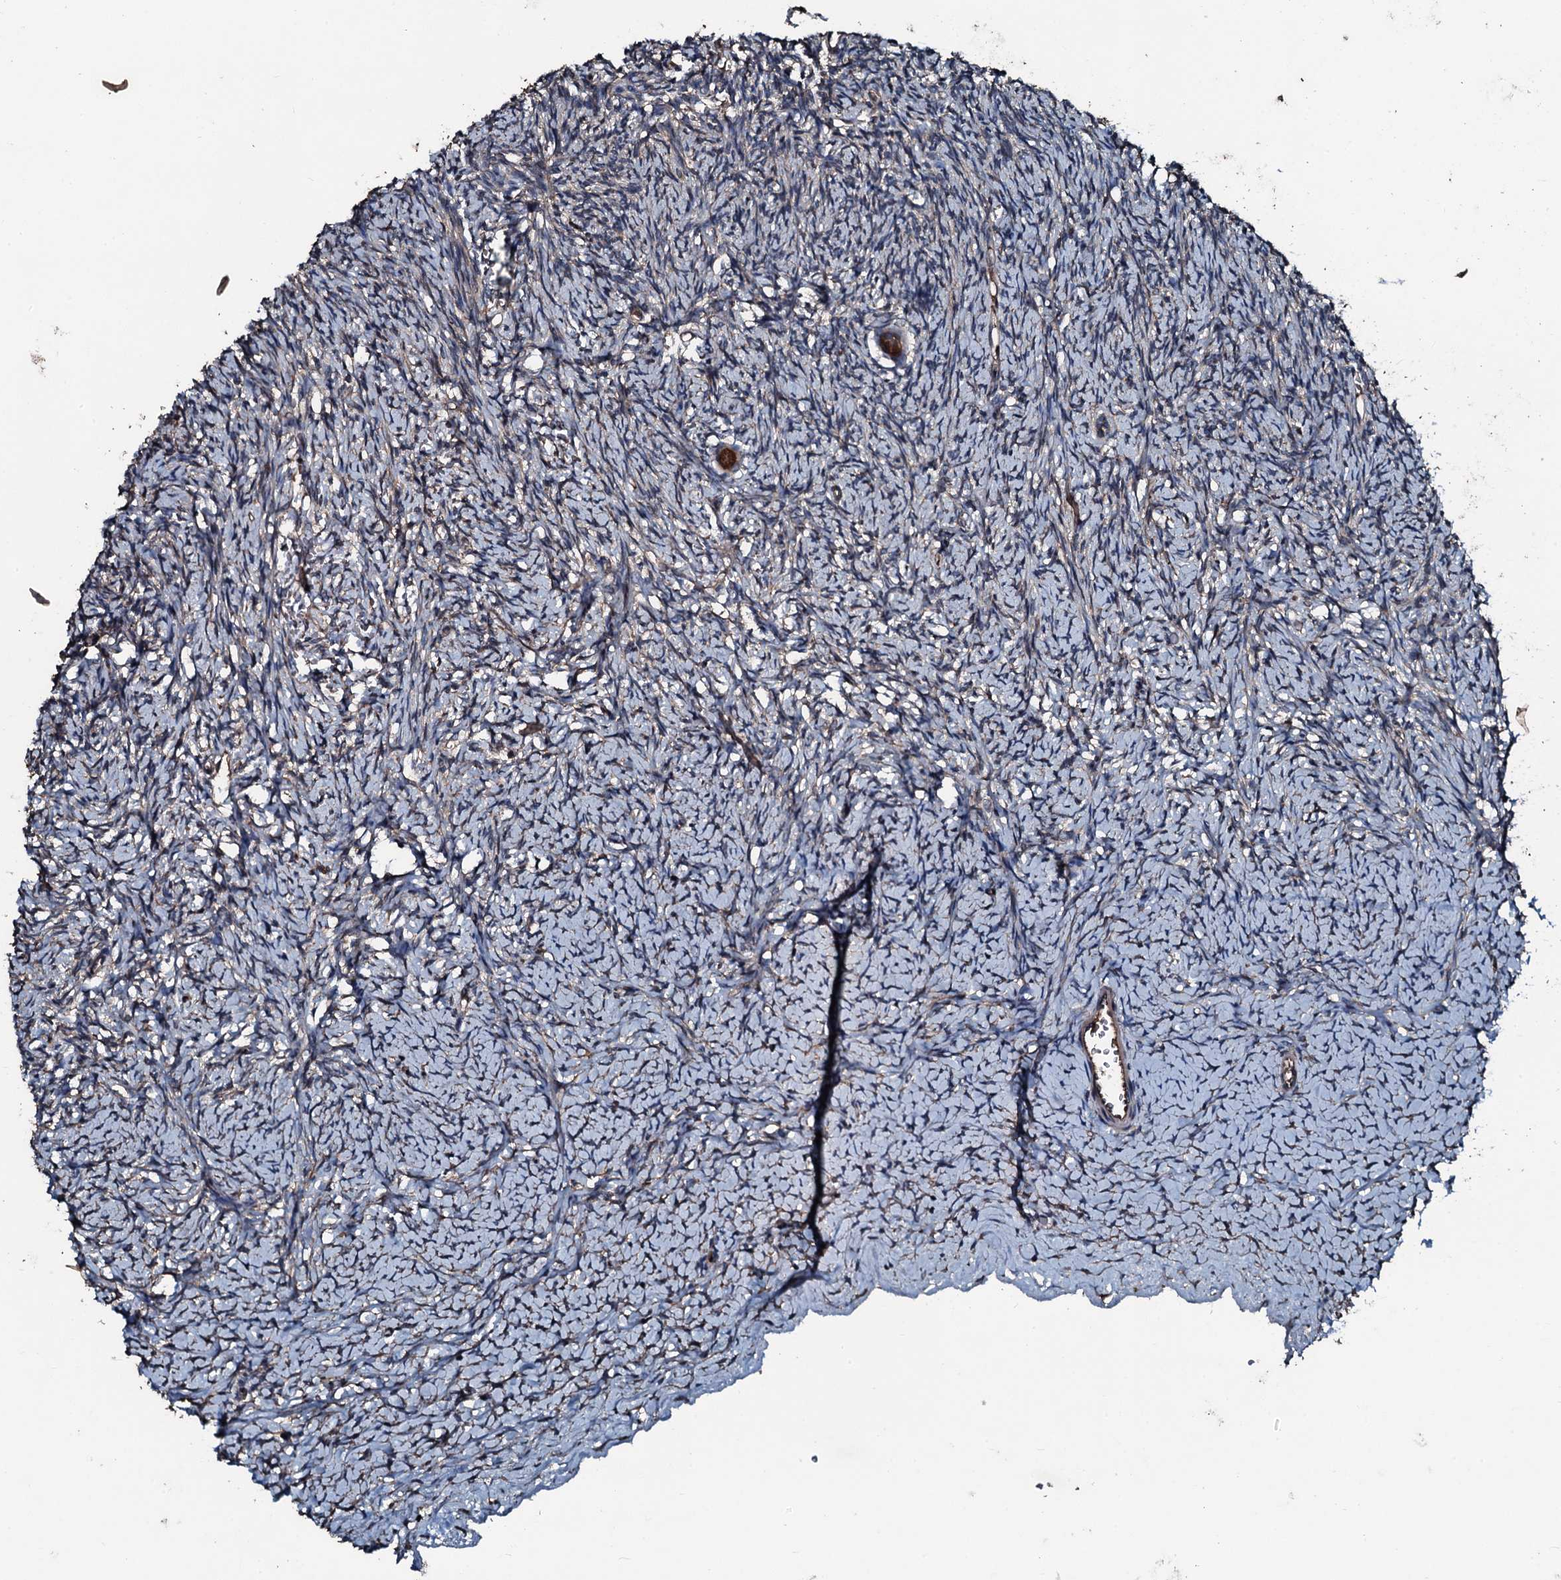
{"staining": {"intensity": "moderate", "quantity": ">75%", "location": "cytoplasmic/membranous"}, "tissue": "ovary", "cell_type": "Follicle cells", "image_type": "normal", "snomed": [{"axis": "morphology", "description": "Normal tissue, NOS"}, {"axis": "topography", "description": "Ovary"}], "caption": "IHC histopathology image of unremarkable ovary stained for a protein (brown), which shows medium levels of moderate cytoplasmic/membranous positivity in approximately >75% of follicle cells.", "gene": "AARS1", "patient": {"sex": "female", "age": 39}}